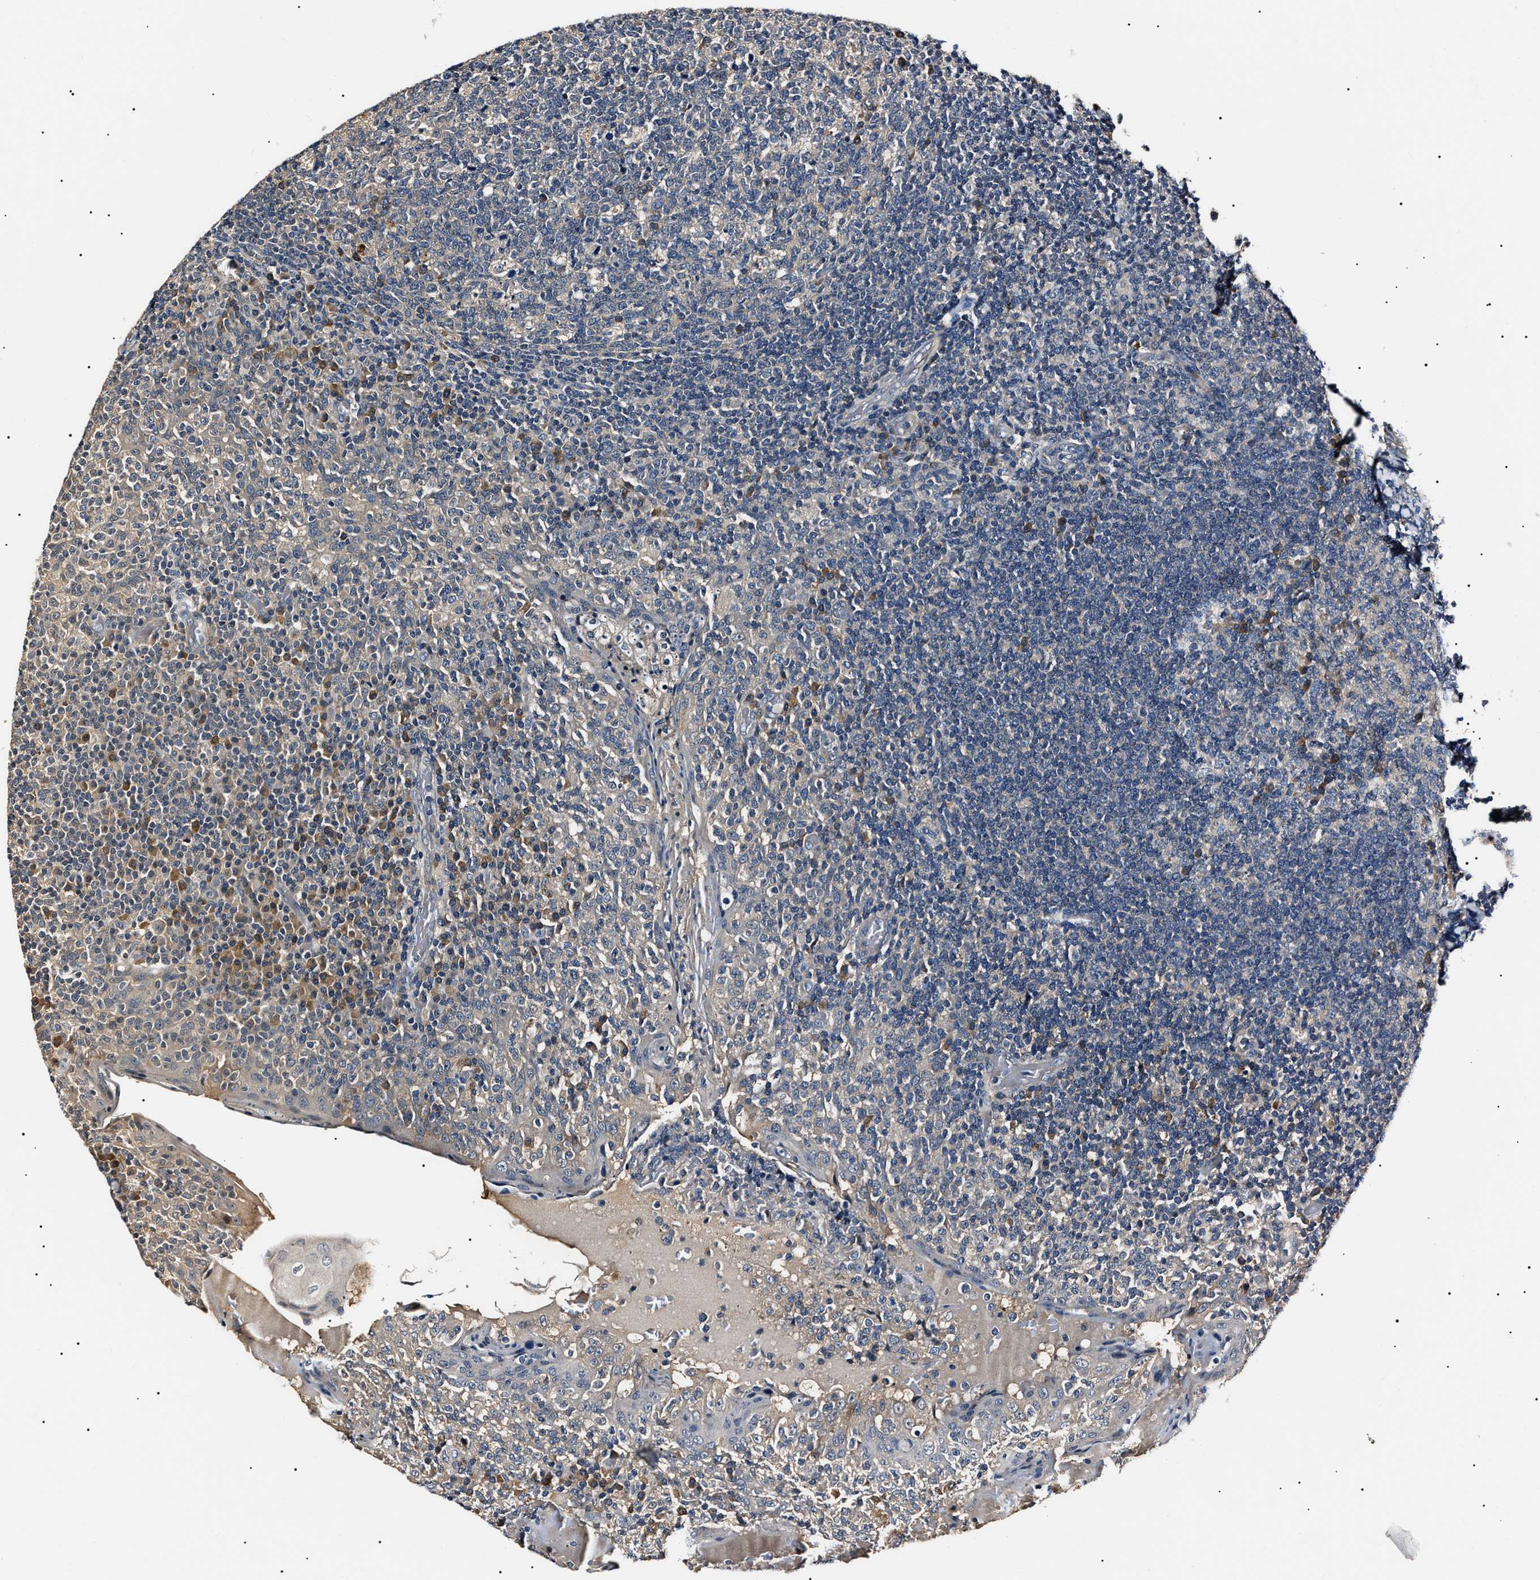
{"staining": {"intensity": "negative", "quantity": "none", "location": "none"}, "tissue": "tonsil", "cell_type": "Germinal center cells", "image_type": "normal", "snomed": [{"axis": "morphology", "description": "Normal tissue, NOS"}, {"axis": "topography", "description": "Tonsil"}], "caption": "High power microscopy photomicrograph of an IHC photomicrograph of benign tonsil, revealing no significant expression in germinal center cells. (Brightfield microscopy of DAB immunohistochemistry at high magnification).", "gene": "IFT81", "patient": {"sex": "female", "age": 19}}